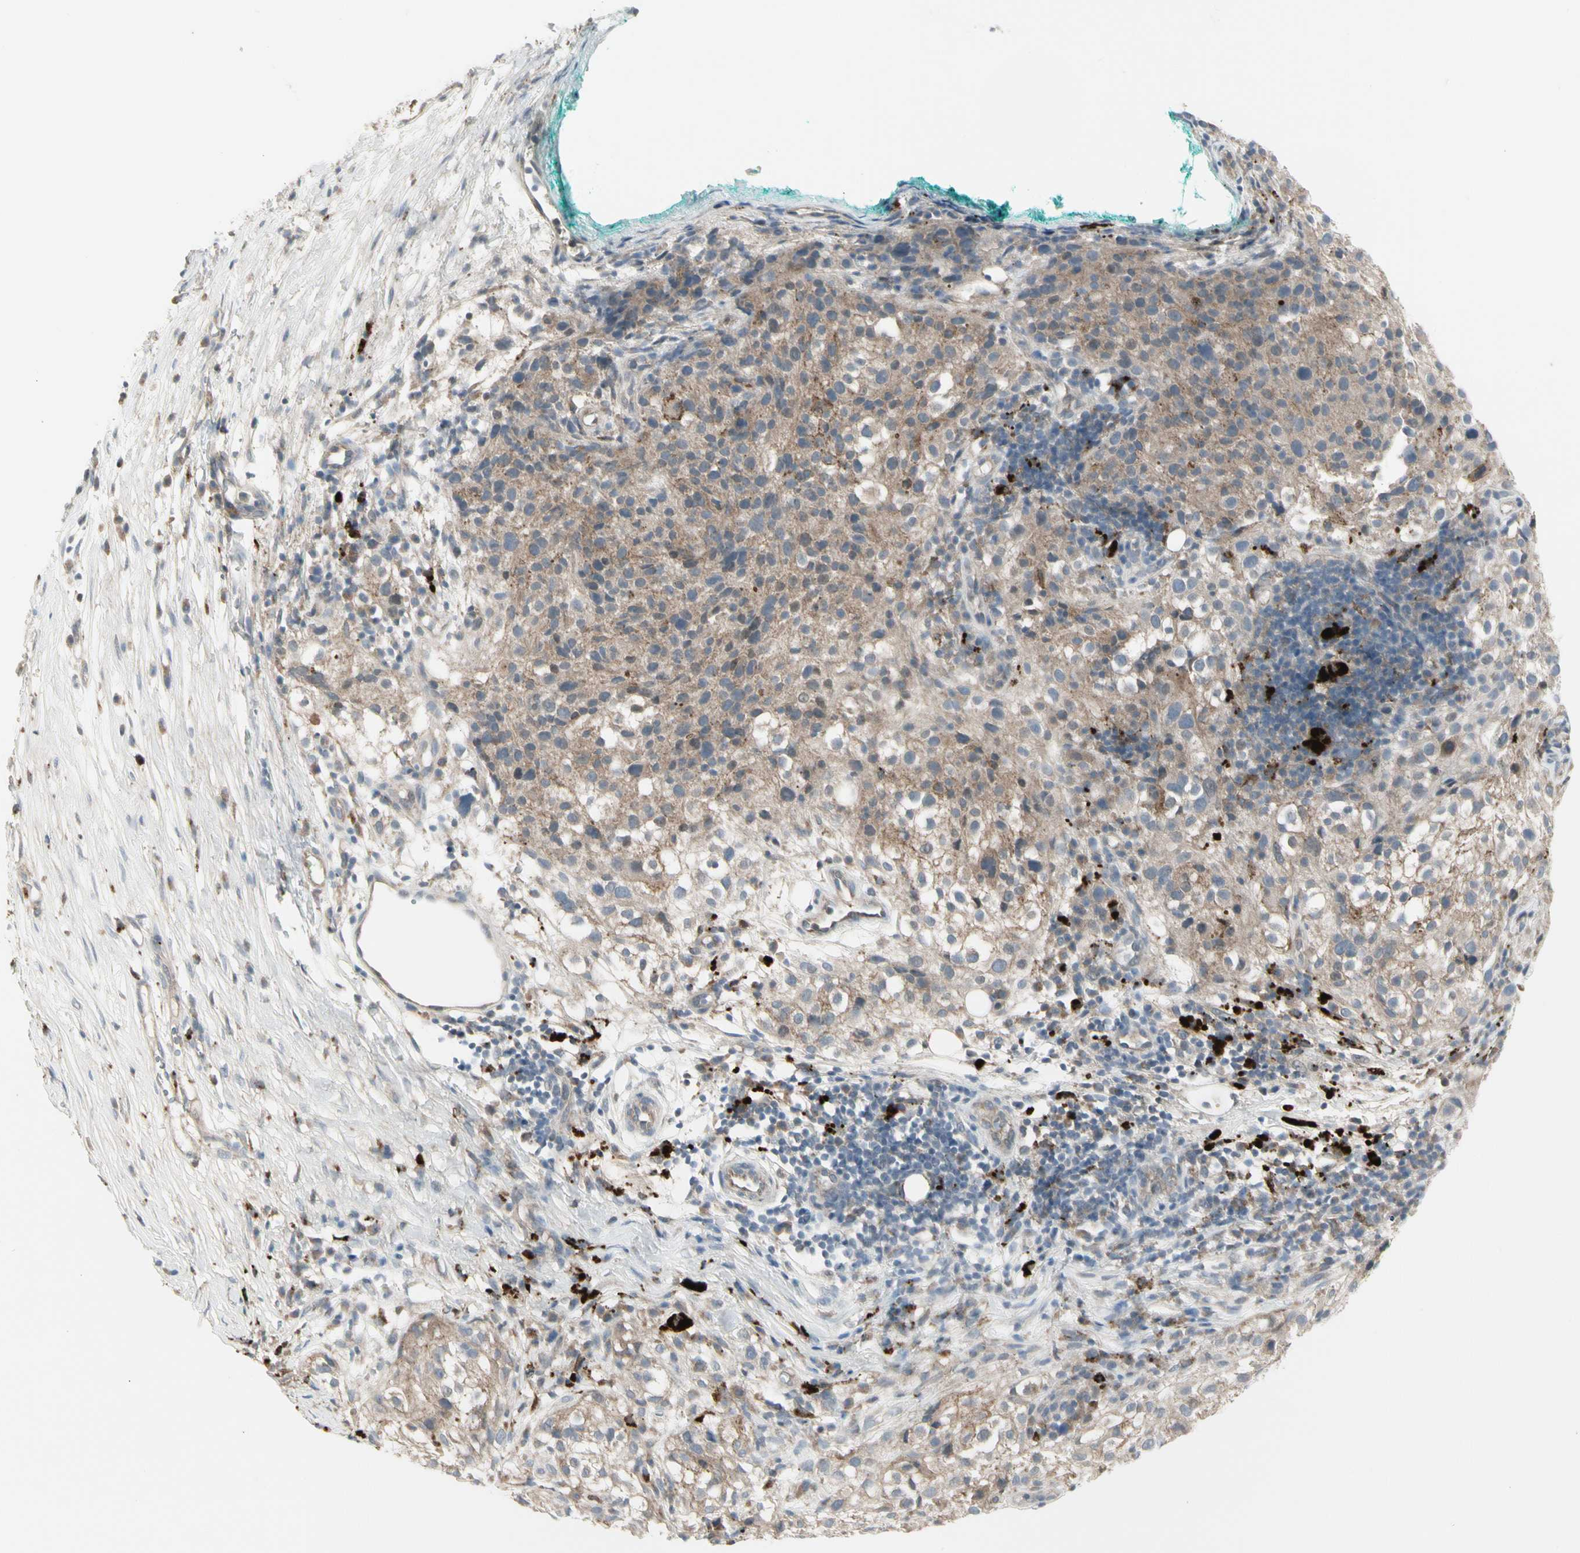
{"staining": {"intensity": "weak", "quantity": ">75%", "location": "cytoplasmic/membranous"}, "tissue": "melanoma", "cell_type": "Tumor cells", "image_type": "cancer", "snomed": [{"axis": "morphology", "description": "Necrosis, NOS"}, {"axis": "morphology", "description": "Malignant melanoma, NOS"}, {"axis": "topography", "description": "Skin"}], "caption": "About >75% of tumor cells in melanoma exhibit weak cytoplasmic/membranous protein positivity as visualized by brown immunohistochemical staining.", "gene": "GRN", "patient": {"sex": "female", "age": 87}}